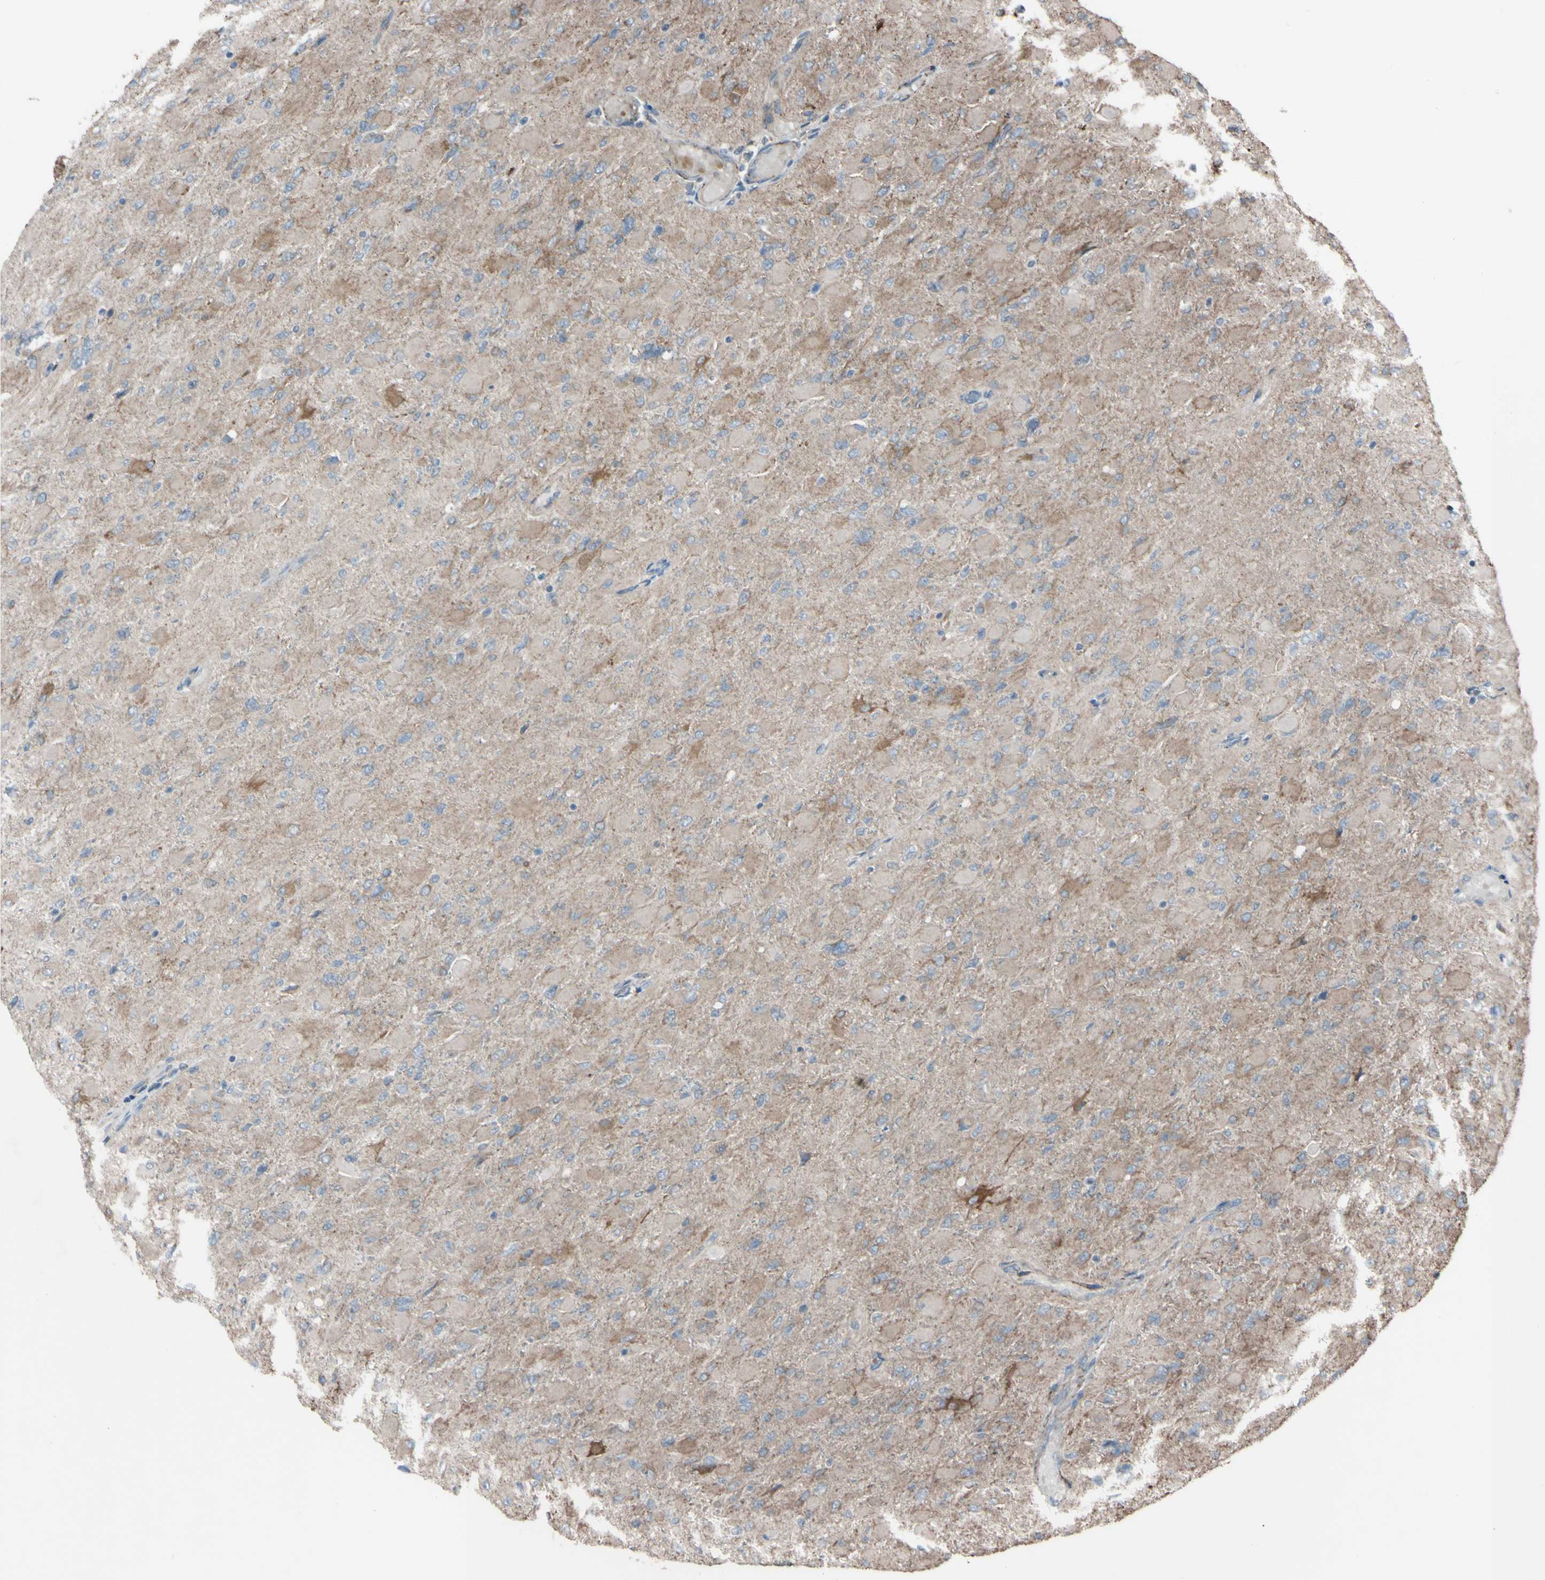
{"staining": {"intensity": "moderate", "quantity": "<25%", "location": "cytoplasmic/membranous"}, "tissue": "glioma", "cell_type": "Tumor cells", "image_type": "cancer", "snomed": [{"axis": "morphology", "description": "Glioma, malignant, High grade"}, {"axis": "topography", "description": "Cerebral cortex"}], "caption": "The micrograph reveals staining of malignant high-grade glioma, revealing moderate cytoplasmic/membranous protein expression (brown color) within tumor cells.", "gene": "ACOT8", "patient": {"sex": "female", "age": 36}}